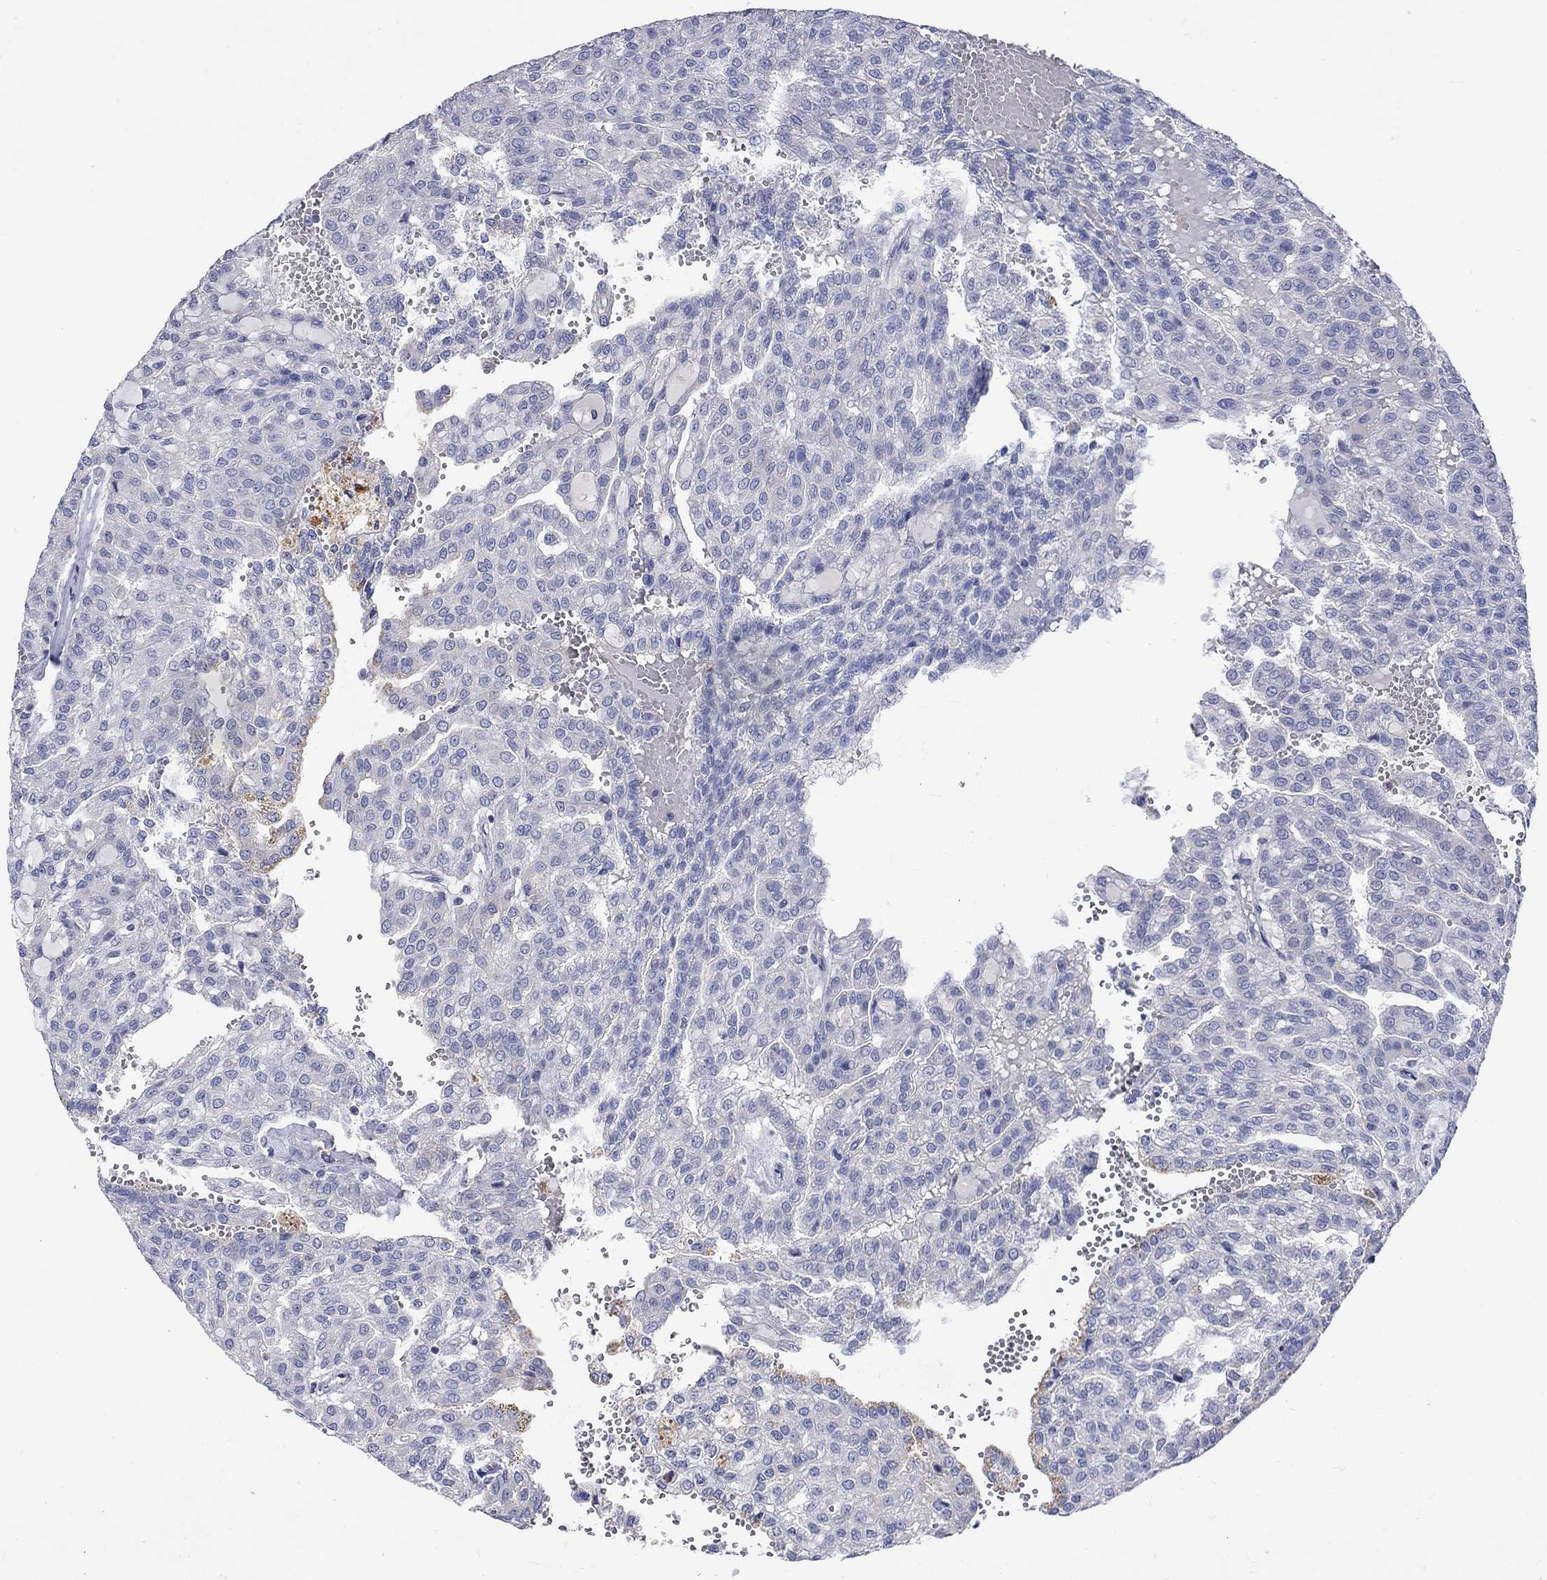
{"staining": {"intensity": "negative", "quantity": "none", "location": "none"}, "tissue": "renal cancer", "cell_type": "Tumor cells", "image_type": "cancer", "snomed": [{"axis": "morphology", "description": "Adenocarcinoma, NOS"}, {"axis": "topography", "description": "Kidney"}], "caption": "An immunohistochemistry image of renal adenocarcinoma is shown. There is no staining in tumor cells of renal adenocarcinoma.", "gene": "LRFN4", "patient": {"sex": "male", "age": 63}}